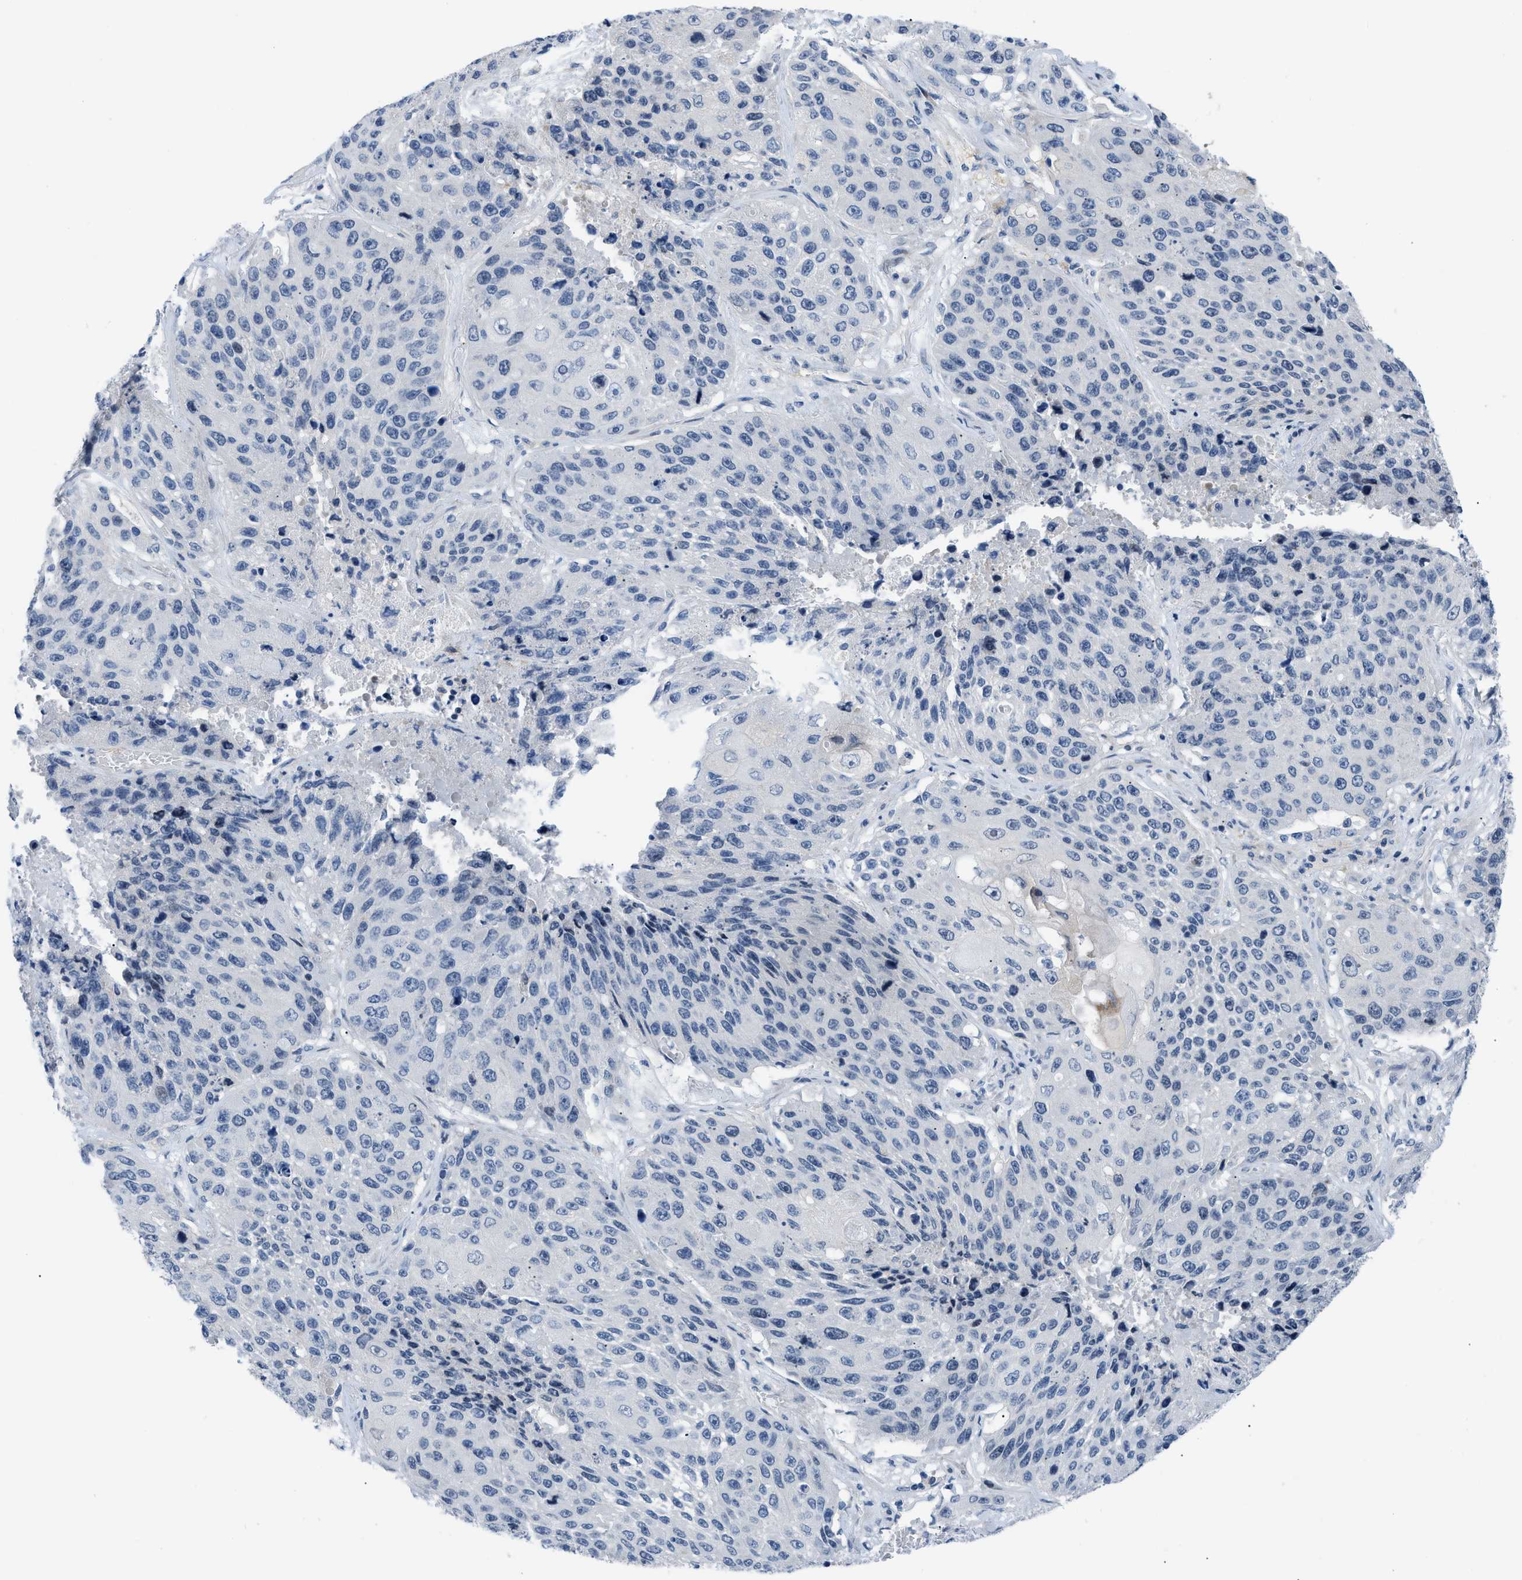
{"staining": {"intensity": "negative", "quantity": "none", "location": "none"}, "tissue": "lung cancer", "cell_type": "Tumor cells", "image_type": "cancer", "snomed": [{"axis": "morphology", "description": "Squamous cell carcinoma, NOS"}, {"axis": "topography", "description": "Lung"}], "caption": "Tumor cells are negative for protein expression in human lung cancer.", "gene": "FDCSP", "patient": {"sex": "male", "age": 61}}